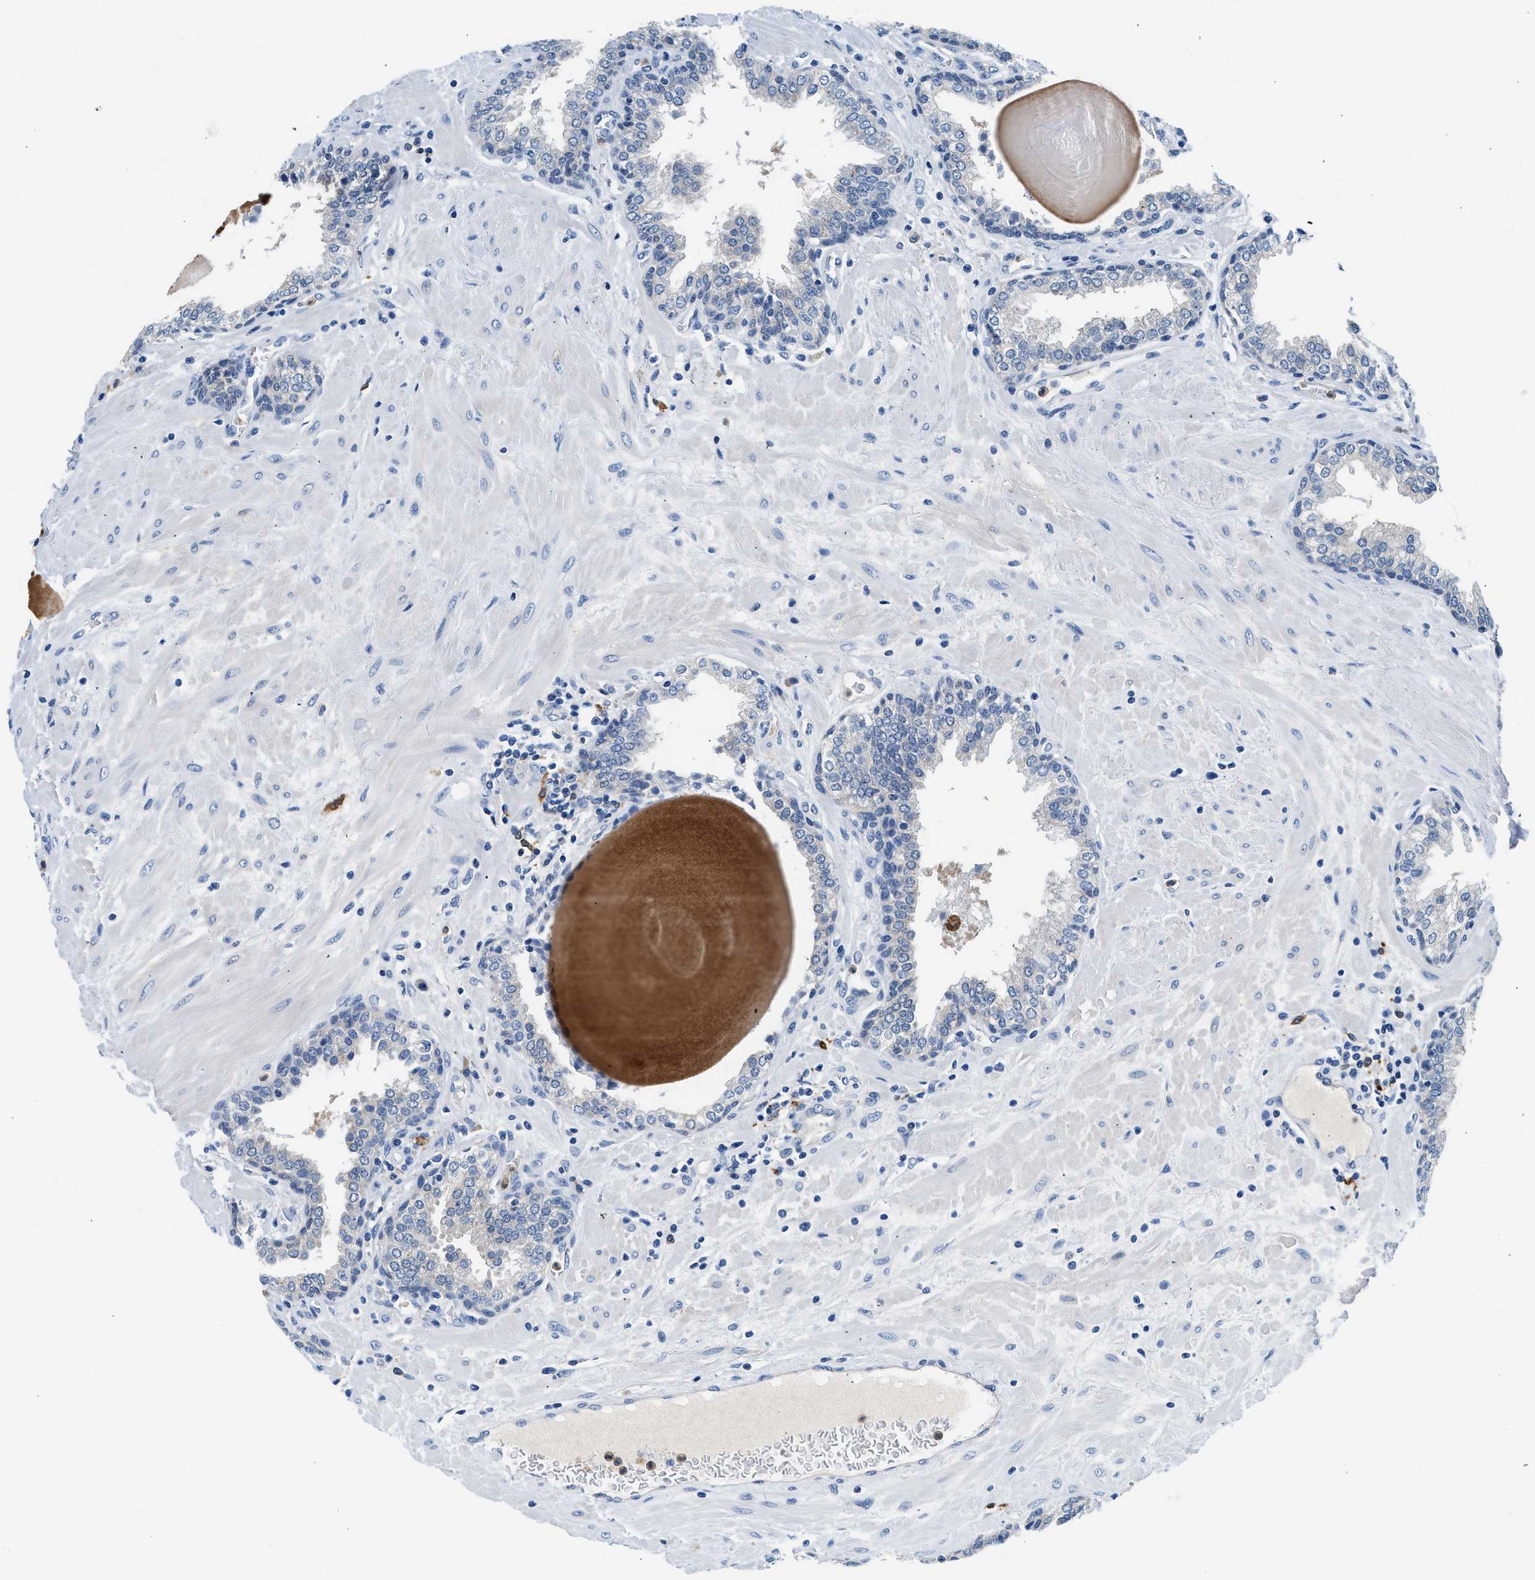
{"staining": {"intensity": "weak", "quantity": "25%-75%", "location": "cytoplasmic/membranous"}, "tissue": "prostate", "cell_type": "Glandular cells", "image_type": "normal", "snomed": [{"axis": "morphology", "description": "Normal tissue, NOS"}, {"axis": "topography", "description": "Prostate"}], "caption": "This histopathology image demonstrates IHC staining of unremarkable prostate, with low weak cytoplasmic/membranous staining in about 25%-75% of glandular cells.", "gene": "FADS6", "patient": {"sex": "male", "age": 51}}